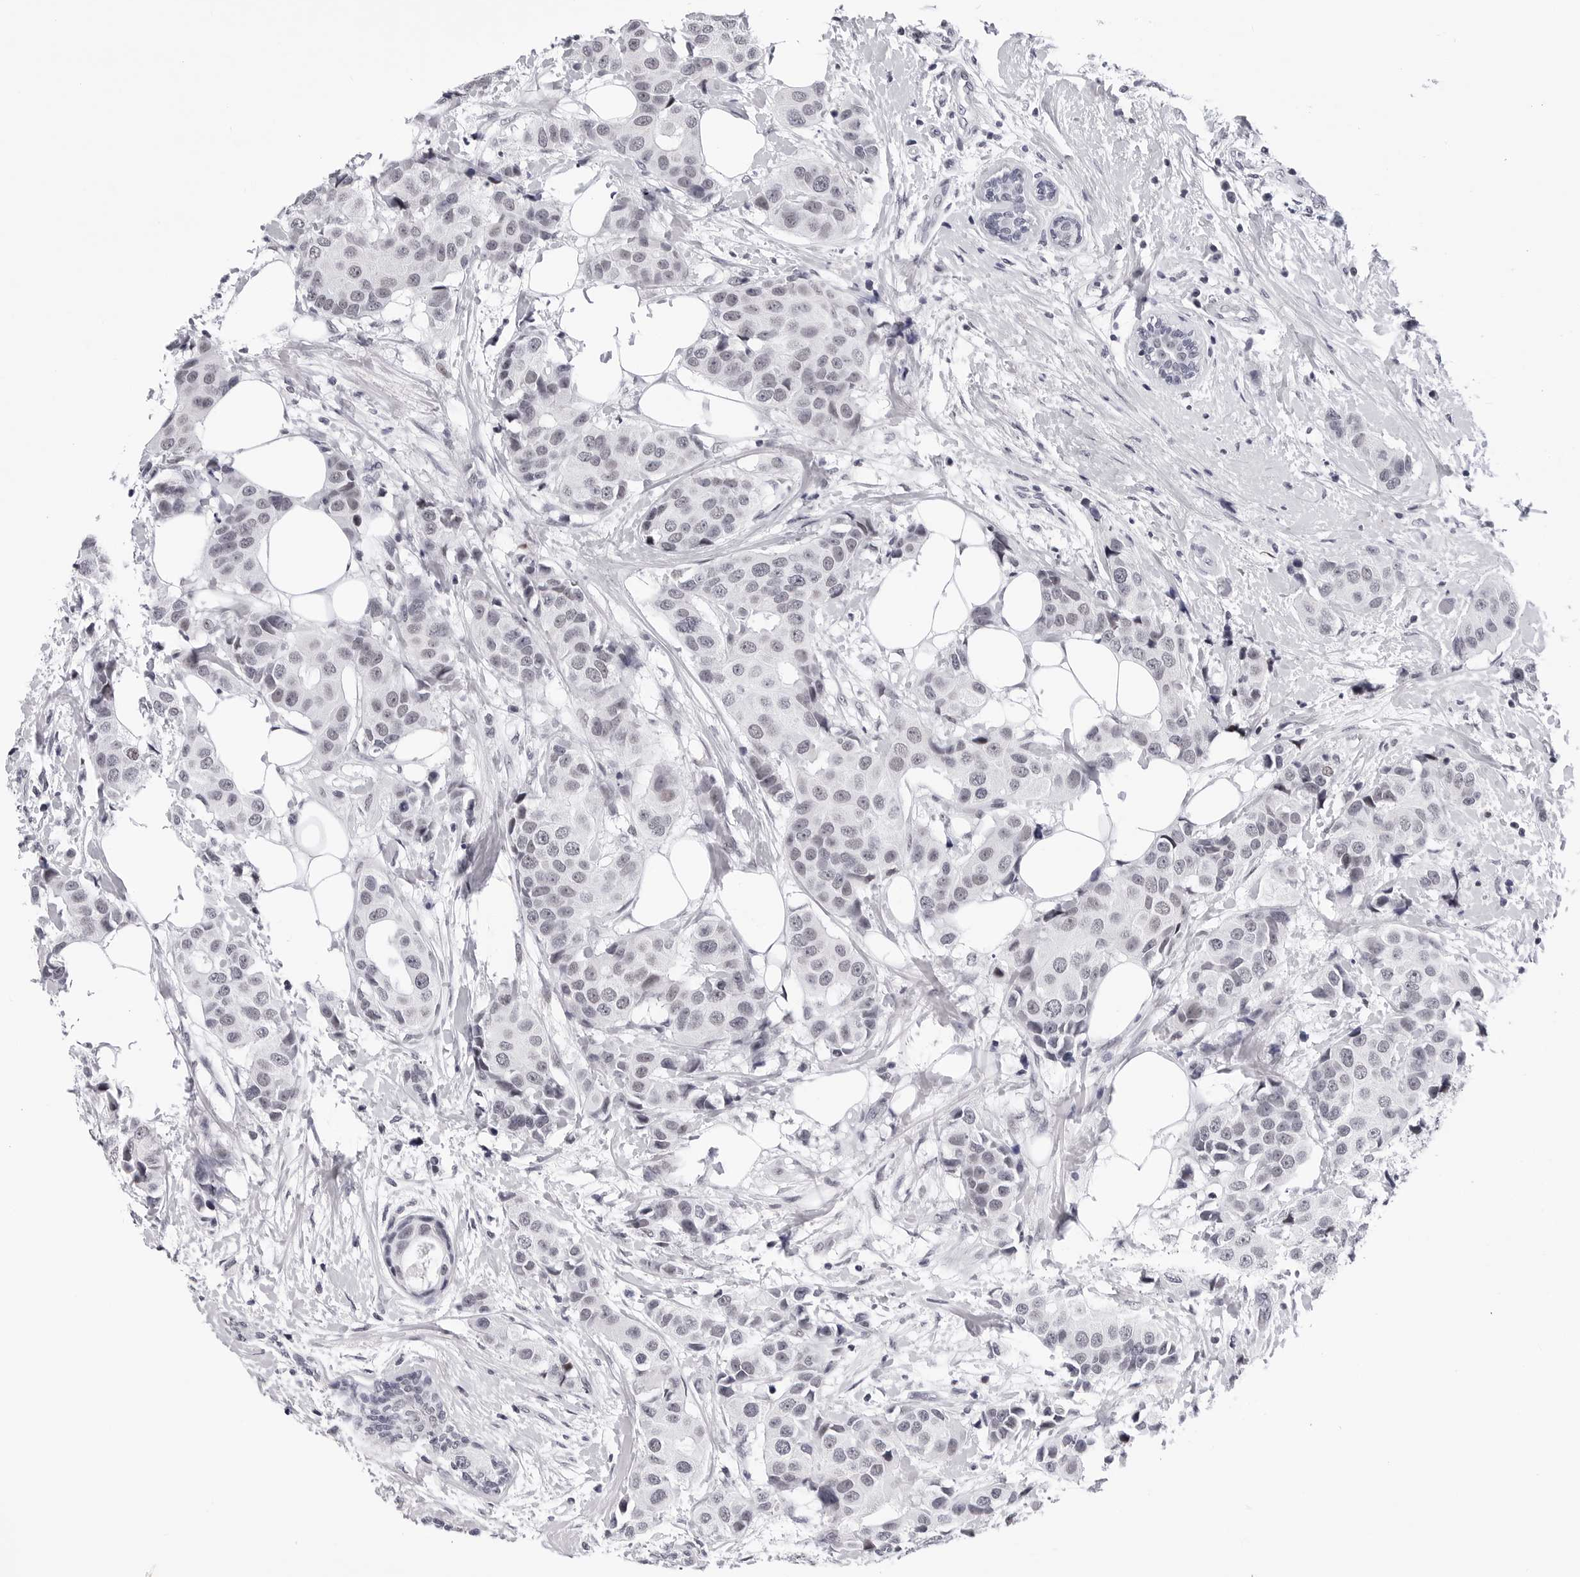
{"staining": {"intensity": "negative", "quantity": "none", "location": "none"}, "tissue": "breast cancer", "cell_type": "Tumor cells", "image_type": "cancer", "snomed": [{"axis": "morphology", "description": "Normal tissue, NOS"}, {"axis": "morphology", "description": "Duct carcinoma"}, {"axis": "topography", "description": "Breast"}], "caption": "Micrograph shows no protein expression in tumor cells of infiltrating ductal carcinoma (breast) tissue.", "gene": "SF3B4", "patient": {"sex": "female", "age": 39}}